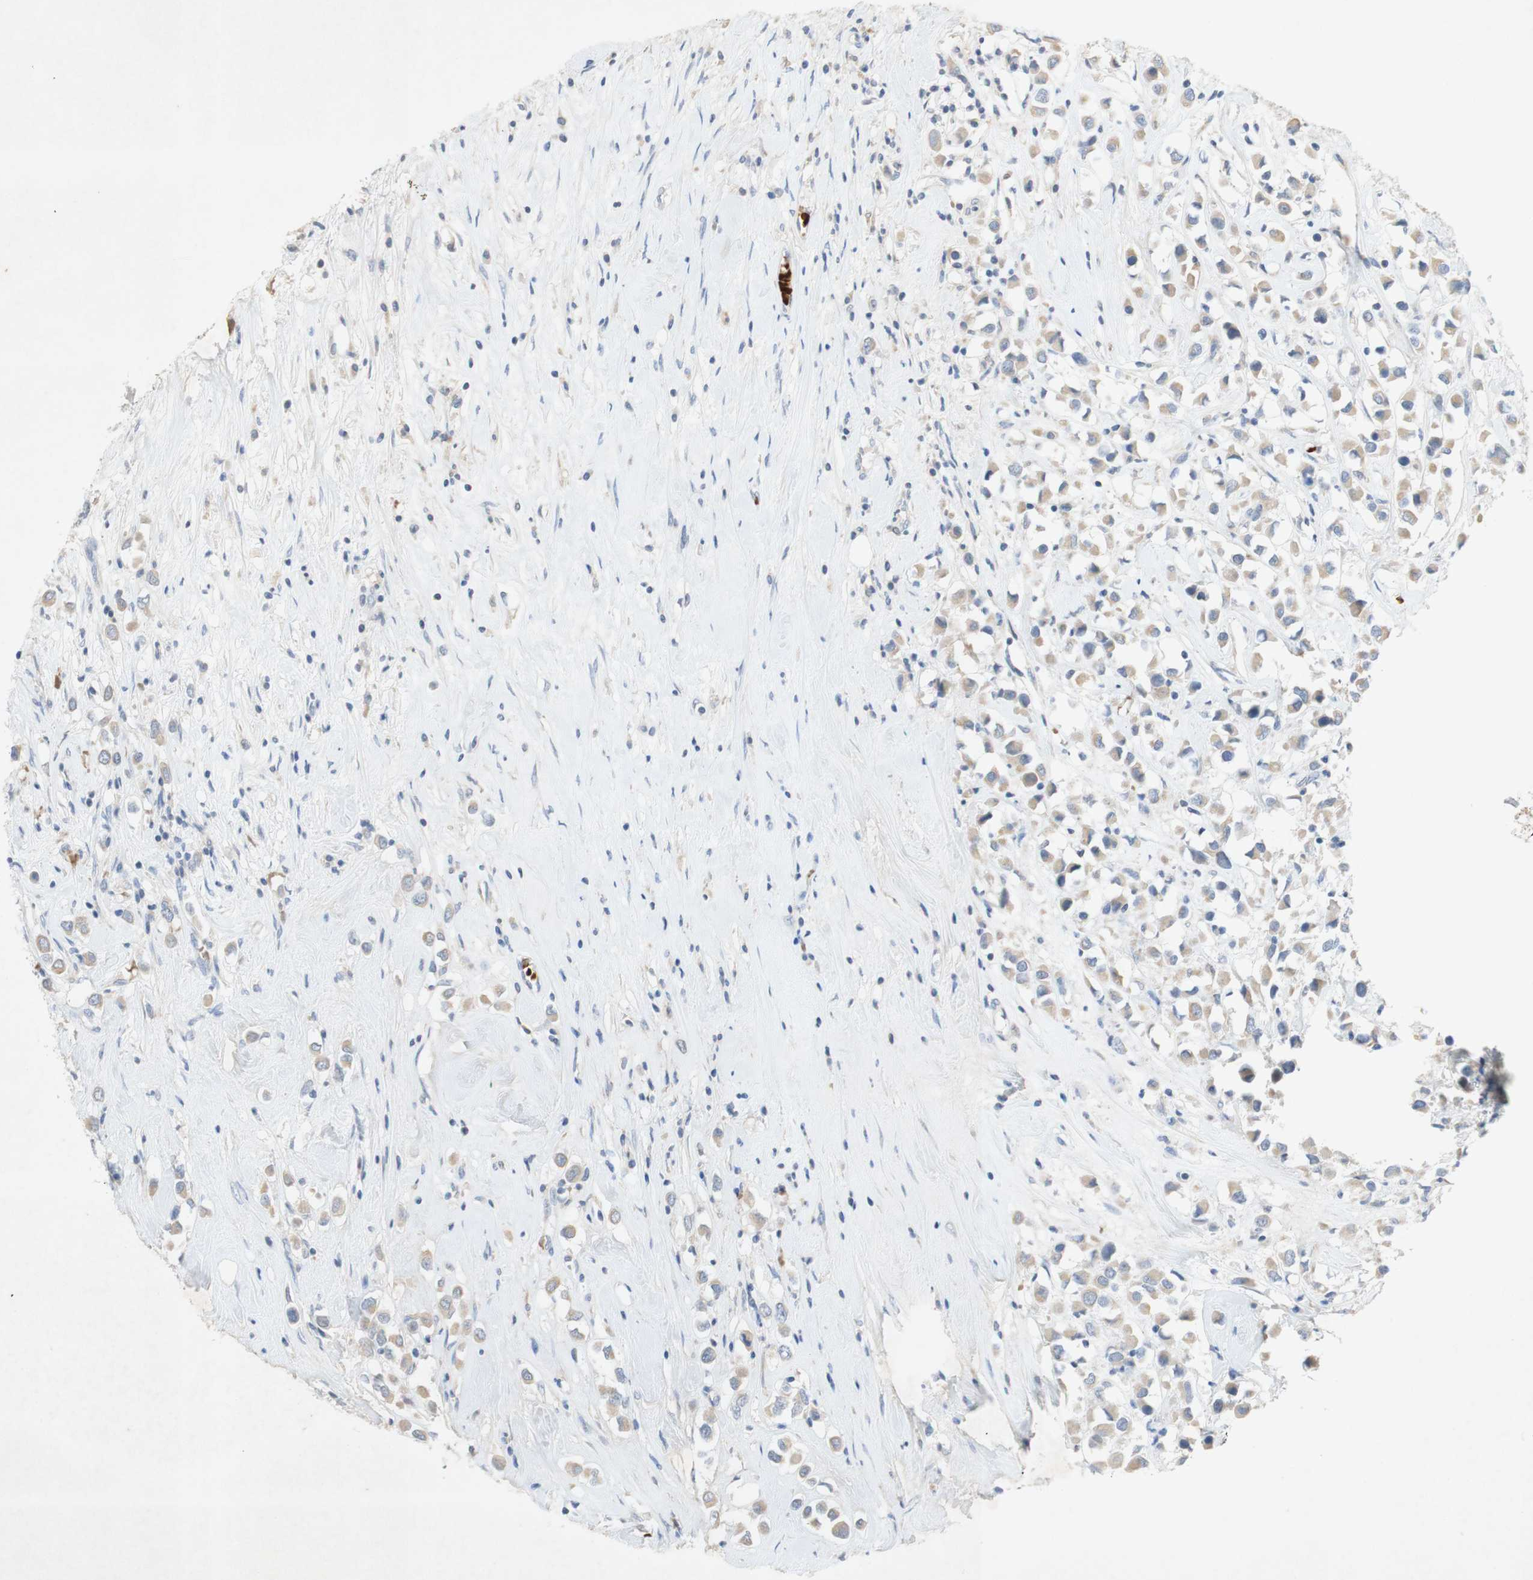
{"staining": {"intensity": "weak", "quantity": "25%-75%", "location": "cytoplasmic/membranous"}, "tissue": "breast cancer", "cell_type": "Tumor cells", "image_type": "cancer", "snomed": [{"axis": "morphology", "description": "Duct carcinoma"}, {"axis": "topography", "description": "Breast"}], "caption": "A brown stain highlights weak cytoplasmic/membranous positivity of a protein in human breast invasive ductal carcinoma tumor cells.", "gene": "EPO", "patient": {"sex": "female", "age": 61}}